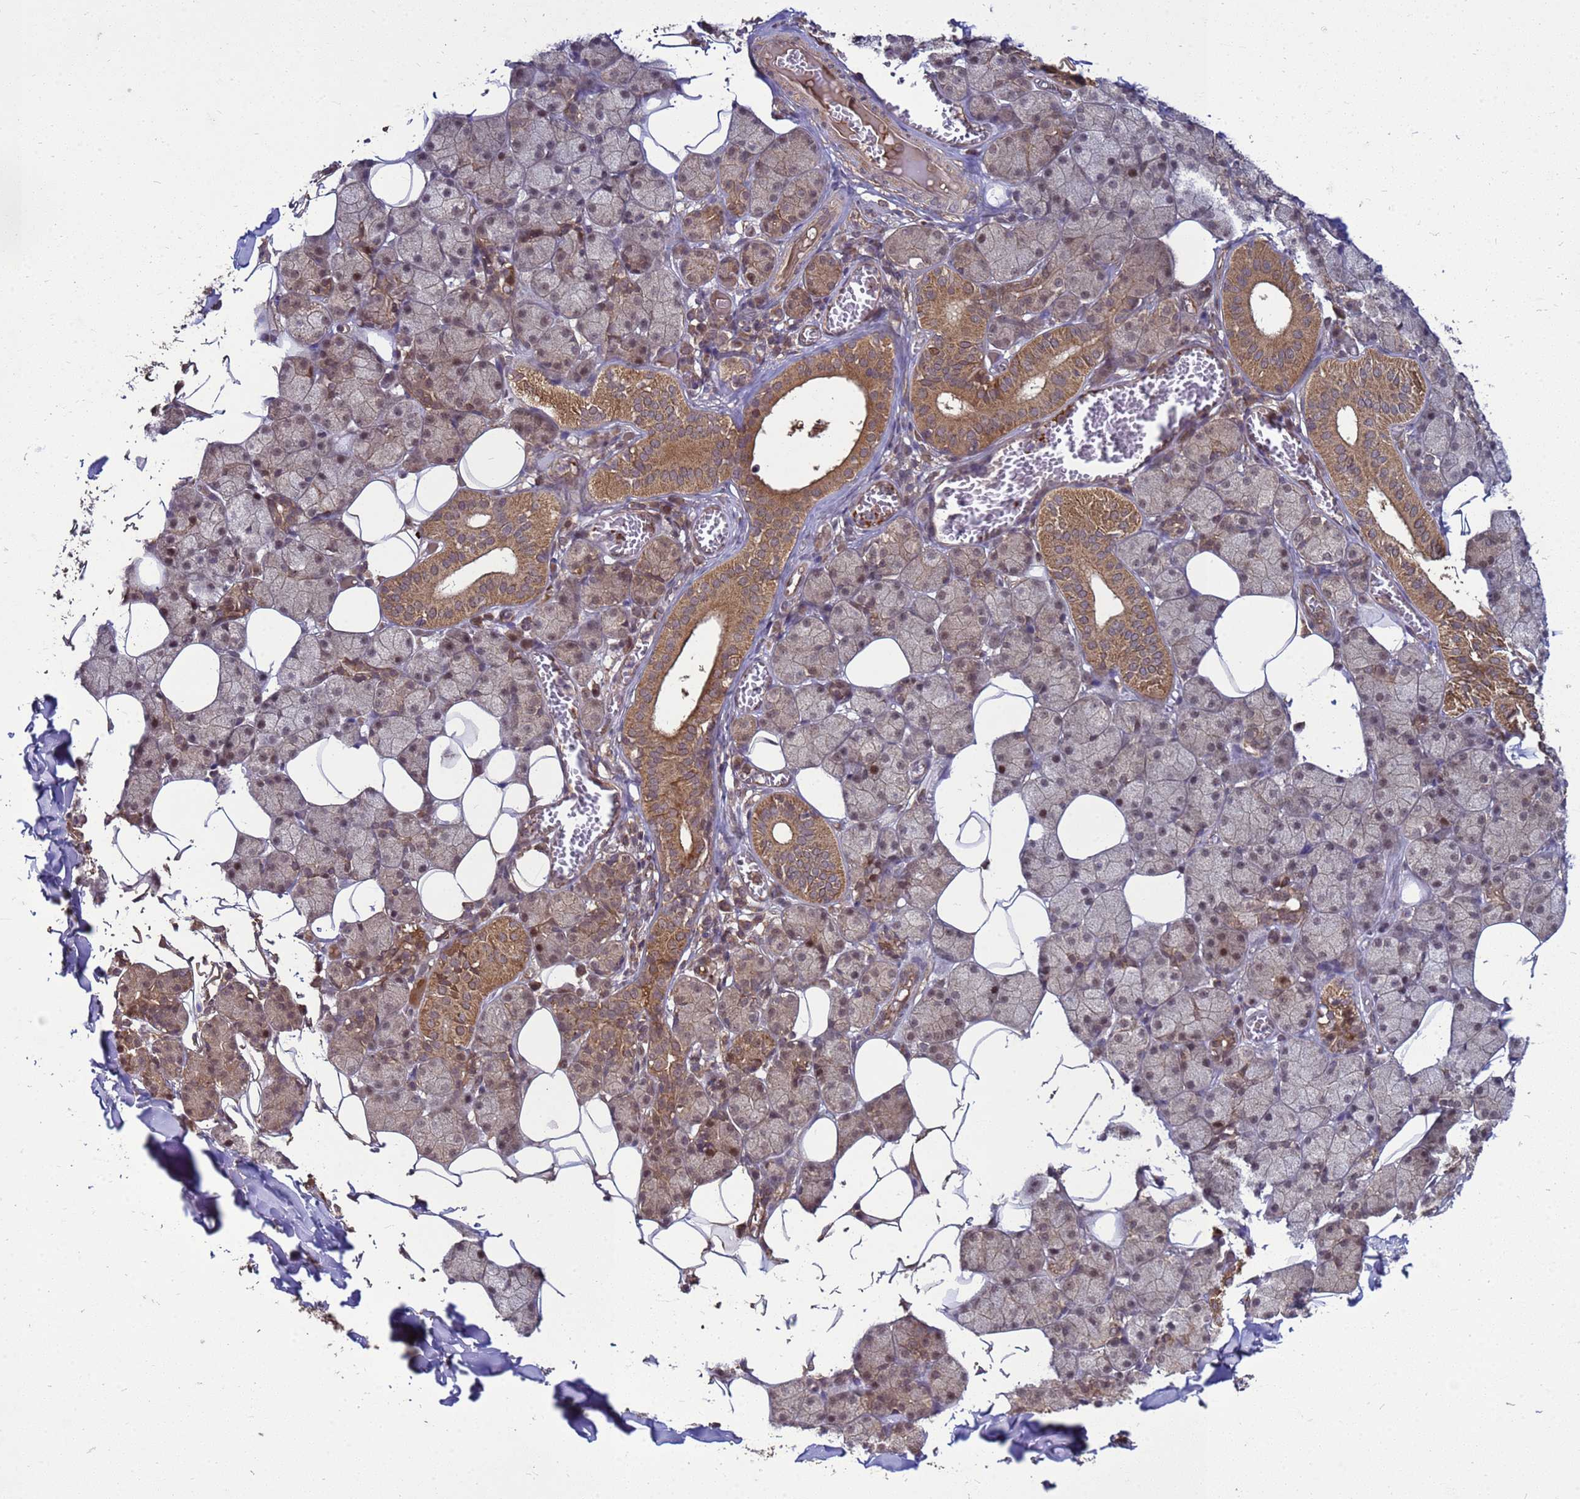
{"staining": {"intensity": "moderate", "quantity": "25%-75%", "location": "cytoplasmic/membranous,nuclear"}, "tissue": "salivary gland", "cell_type": "Glandular cells", "image_type": "normal", "snomed": [{"axis": "morphology", "description": "Normal tissue, NOS"}, {"axis": "topography", "description": "Salivary gland"}], "caption": "Brown immunohistochemical staining in benign salivary gland displays moderate cytoplasmic/membranous,nuclear staining in about 25%-75% of glandular cells.", "gene": "CRBN", "patient": {"sex": "female", "age": 33}}